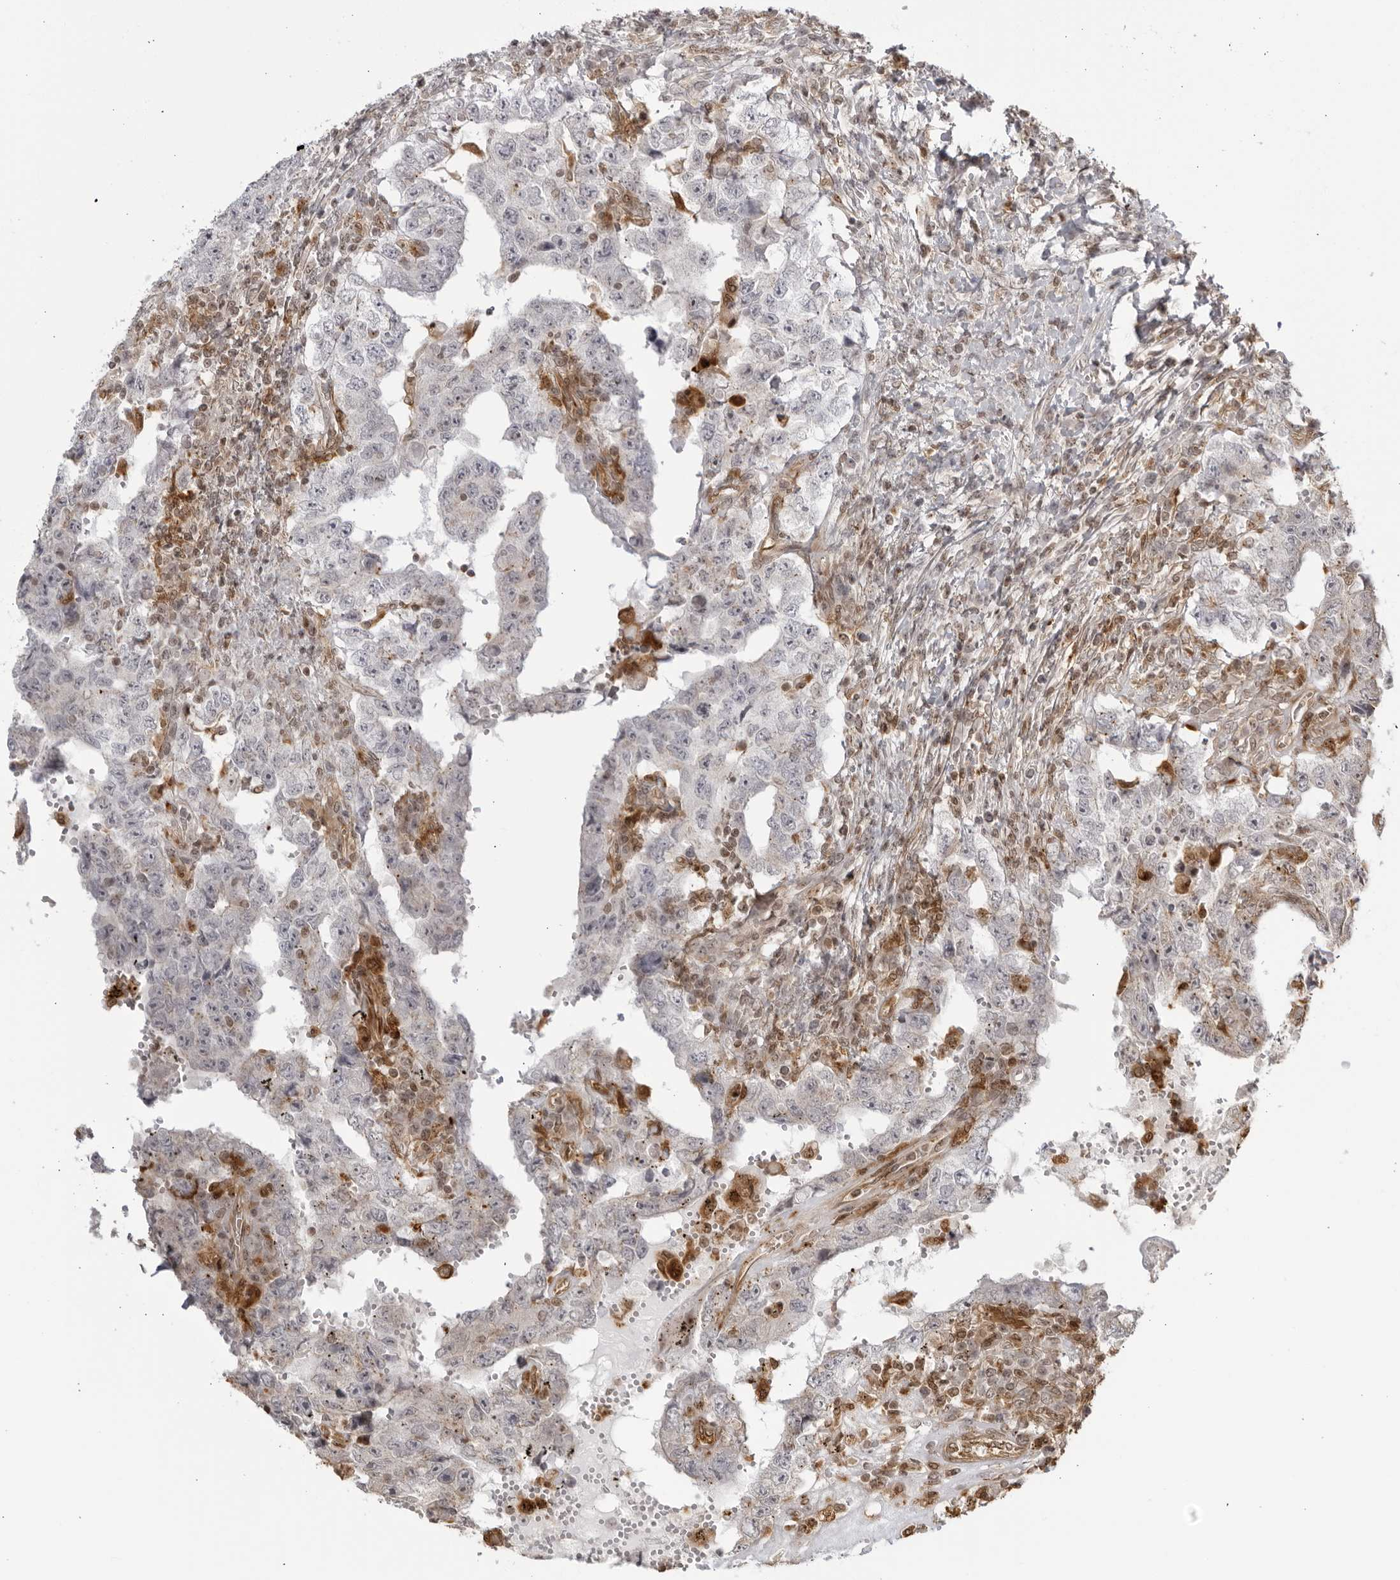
{"staining": {"intensity": "negative", "quantity": "none", "location": "none"}, "tissue": "testis cancer", "cell_type": "Tumor cells", "image_type": "cancer", "snomed": [{"axis": "morphology", "description": "Carcinoma, Embryonal, NOS"}, {"axis": "topography", "description": "Testis"}], "caption": "Tumor cells are negative for brown protein staining in embryonal carcinoma (testis). Brightfield microscopy of IHC stained with DAB (3,3'-diaminobenzidine) (brown) and hematoxylin (blue), captured at high magnification.", "gene": "TCF21", "patient": {"sex": "male", "age": 26}}